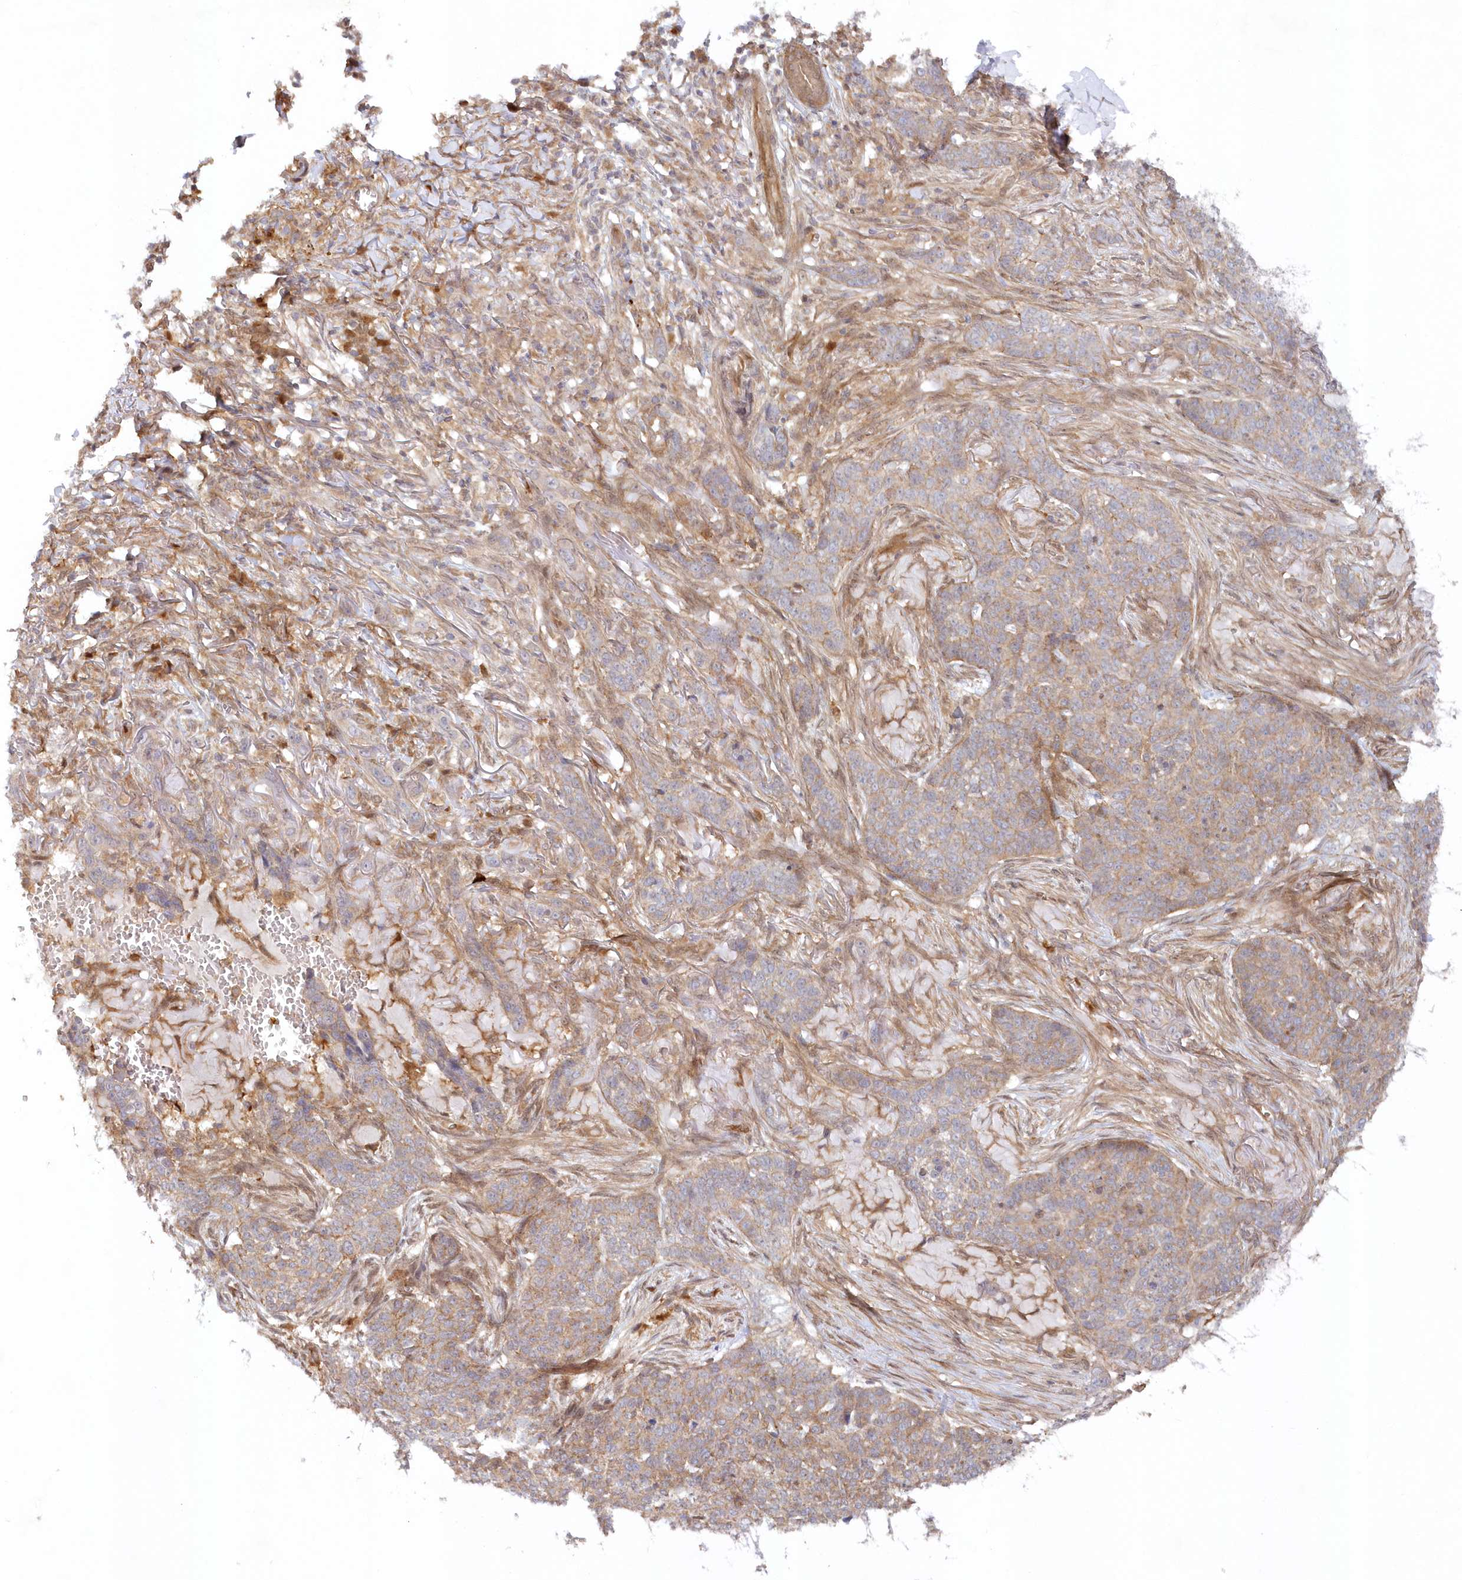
{"staining": {"intensity": "moderate", "quantity": "25%-75%", "location": "cytoplasmic/membranous"}, "tissue": "skin cancer", "cell_type": "Tumor cells", "image_type": "cancer", "snomed": [{"axis": "morphology", "description": "Basal cell carcinoma"}, {"axis": "topography", "description": "Skin"}], "caption": "Moderate cytoplasmic/membranous staining for a protein is appreciated in about 25%-75% of tumor cells of skin basal cell carcinoma using immunohistochemistry.", "gene": "GBE1", "patient": {"sex": "male", "age": 85}}